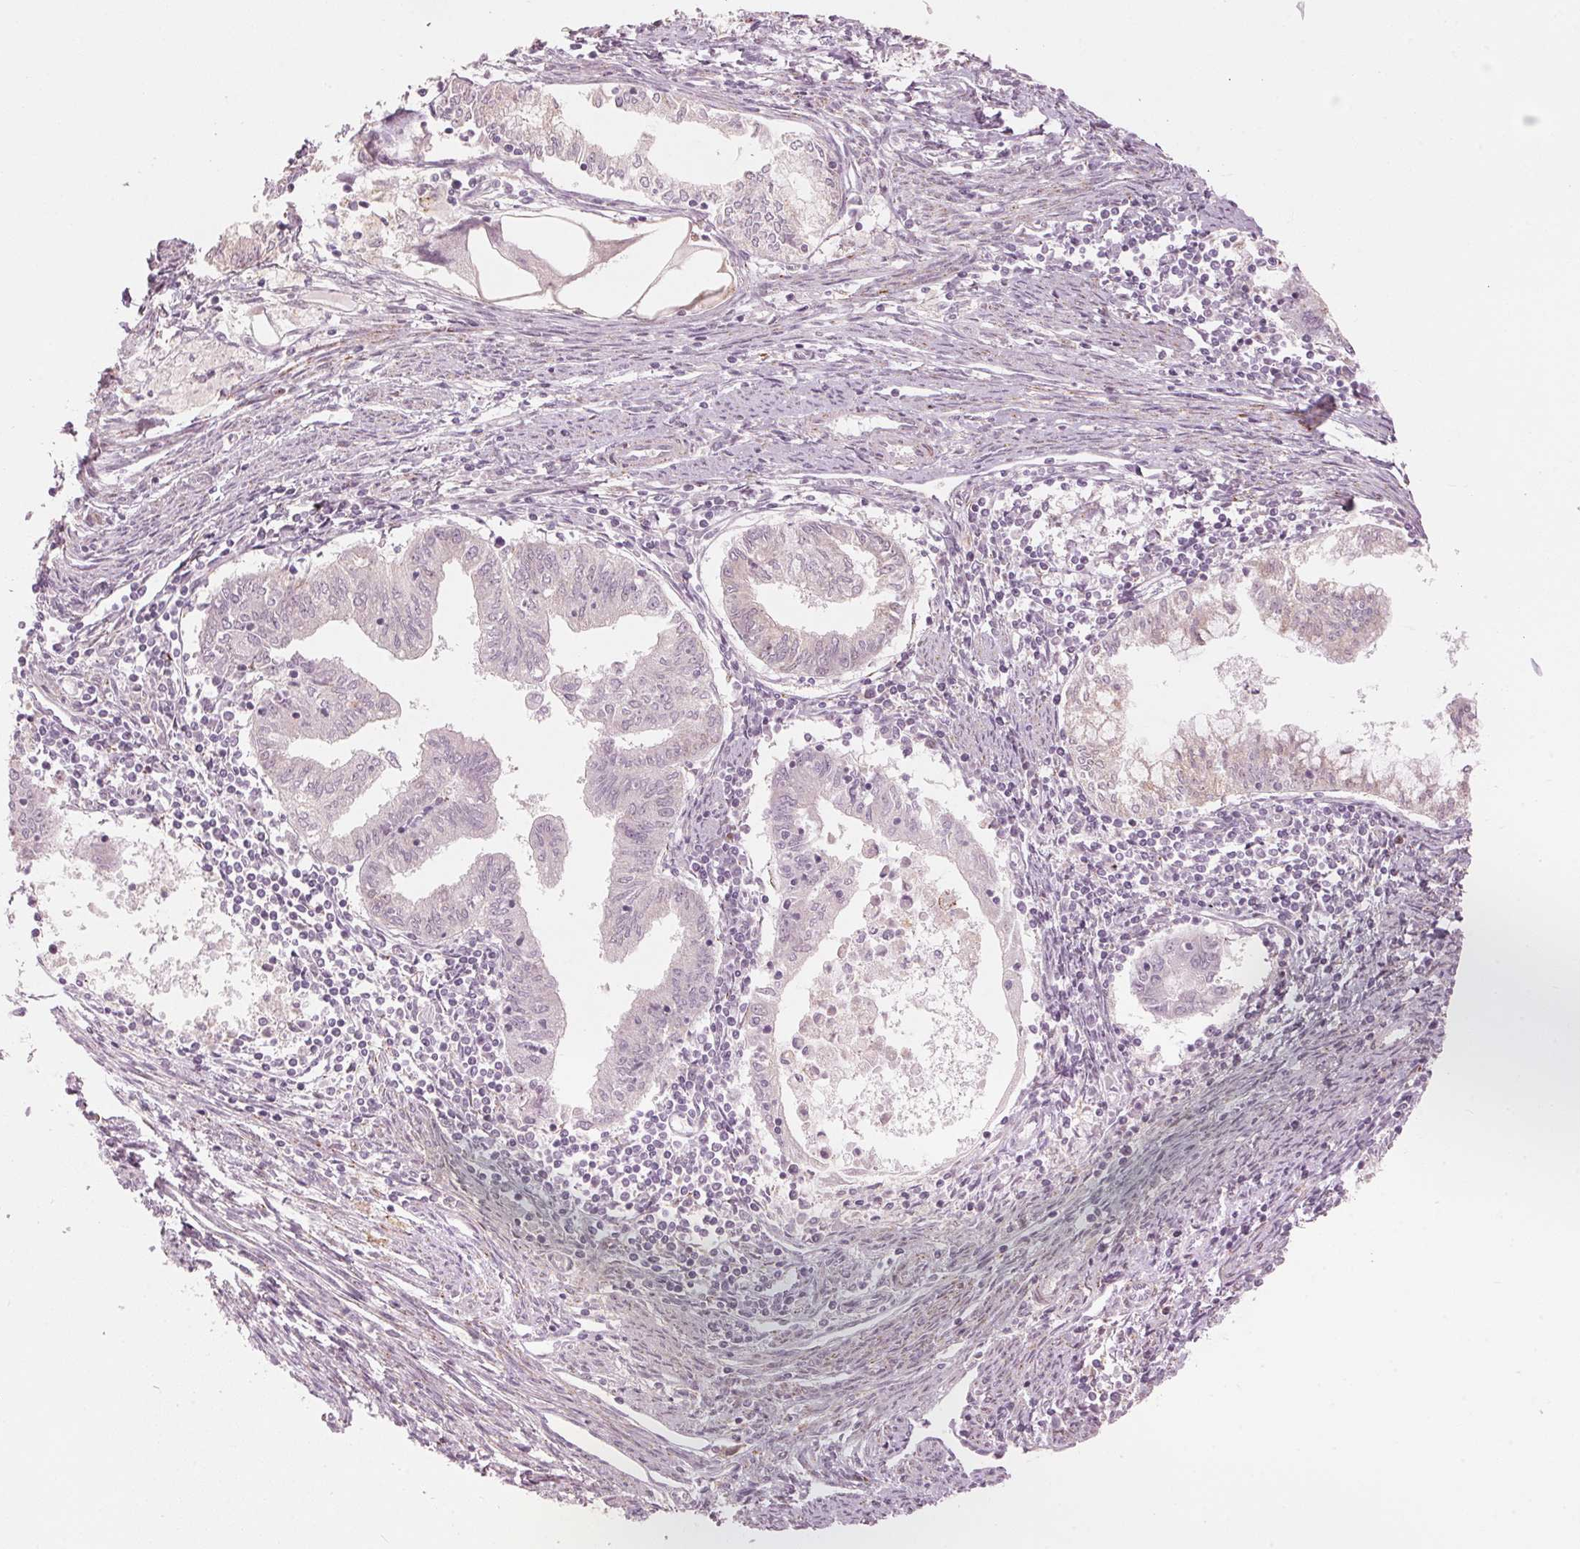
{"staining": {"intensity": "negative", "quantity": "none", "location": "none"}, "tissue": "endometrial cancer", "cell_type": "Tumor cells", "image_type": "cancer", "snomed": [{"axis": "morphology", "description": "Adenocarcinoma, NOS"}, {"axis": "topography", "description": "Endometrium"}], "caption": "Protein analysis of adenocarcinoma (endometrial) shows no significant positivity in tumor cells.", "gene": "TMED6", "patient": {"sex": "female", "age": 79}}